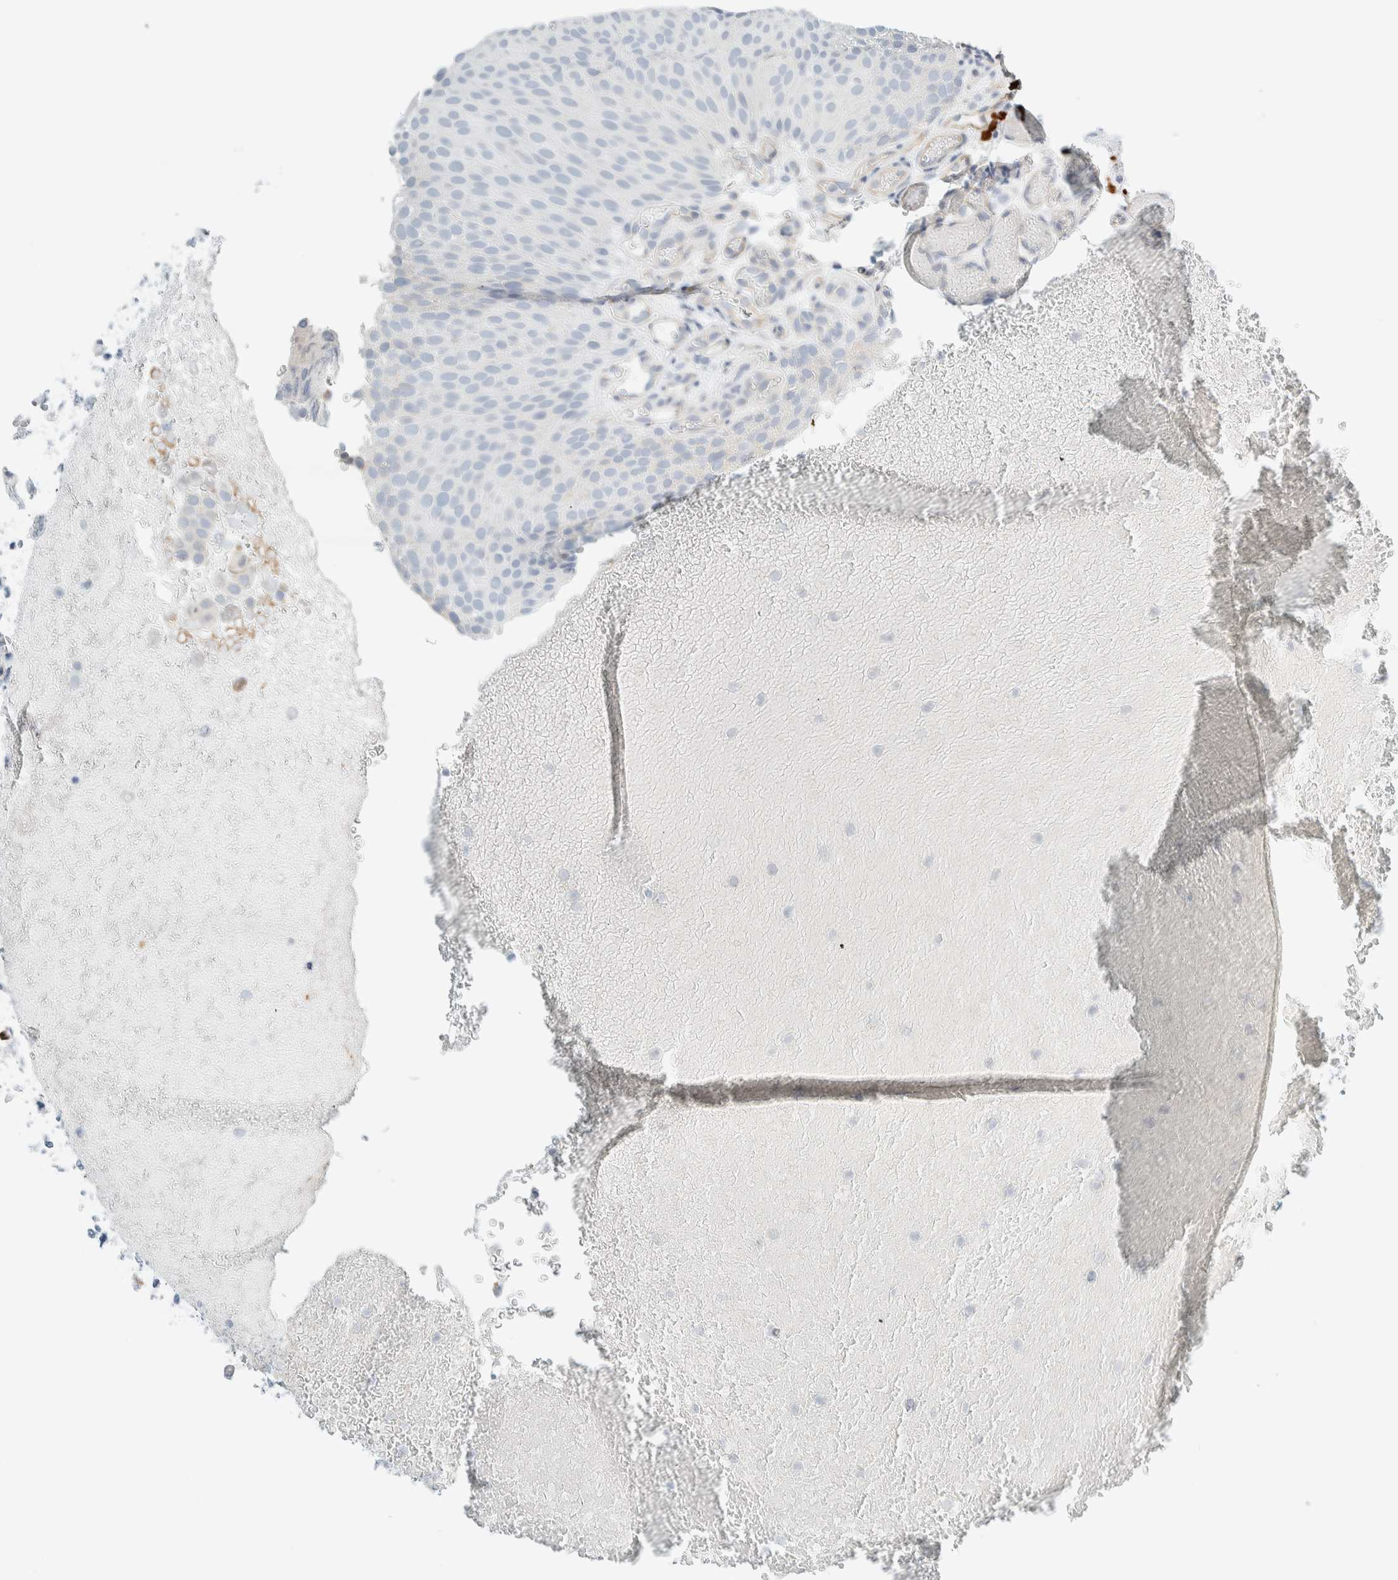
{"staining": {"intensity": "negative", "quantity": "none", "location": "none"}, "tissue": "urothelial cancer", "cell_type": "Tumor cells", "image_type": "cancer", "snomed": [{"axis": "morphology", "description": "Urothelial carcinoma, Low grade"}, {"axis": "topography", "description": "Urinary bladder"}], "caption": "Immunohistochemistry (IHC) photomicrograph of neoplastic tissue: human urothelial carcinoma (low-grade) stained with DAB (3,3'-diaminobenzidine) exhibits no significant protein positivity in tumor cells.", "gene": "ARHGAP27", "patient": {"sex": "male", "age": 78}}